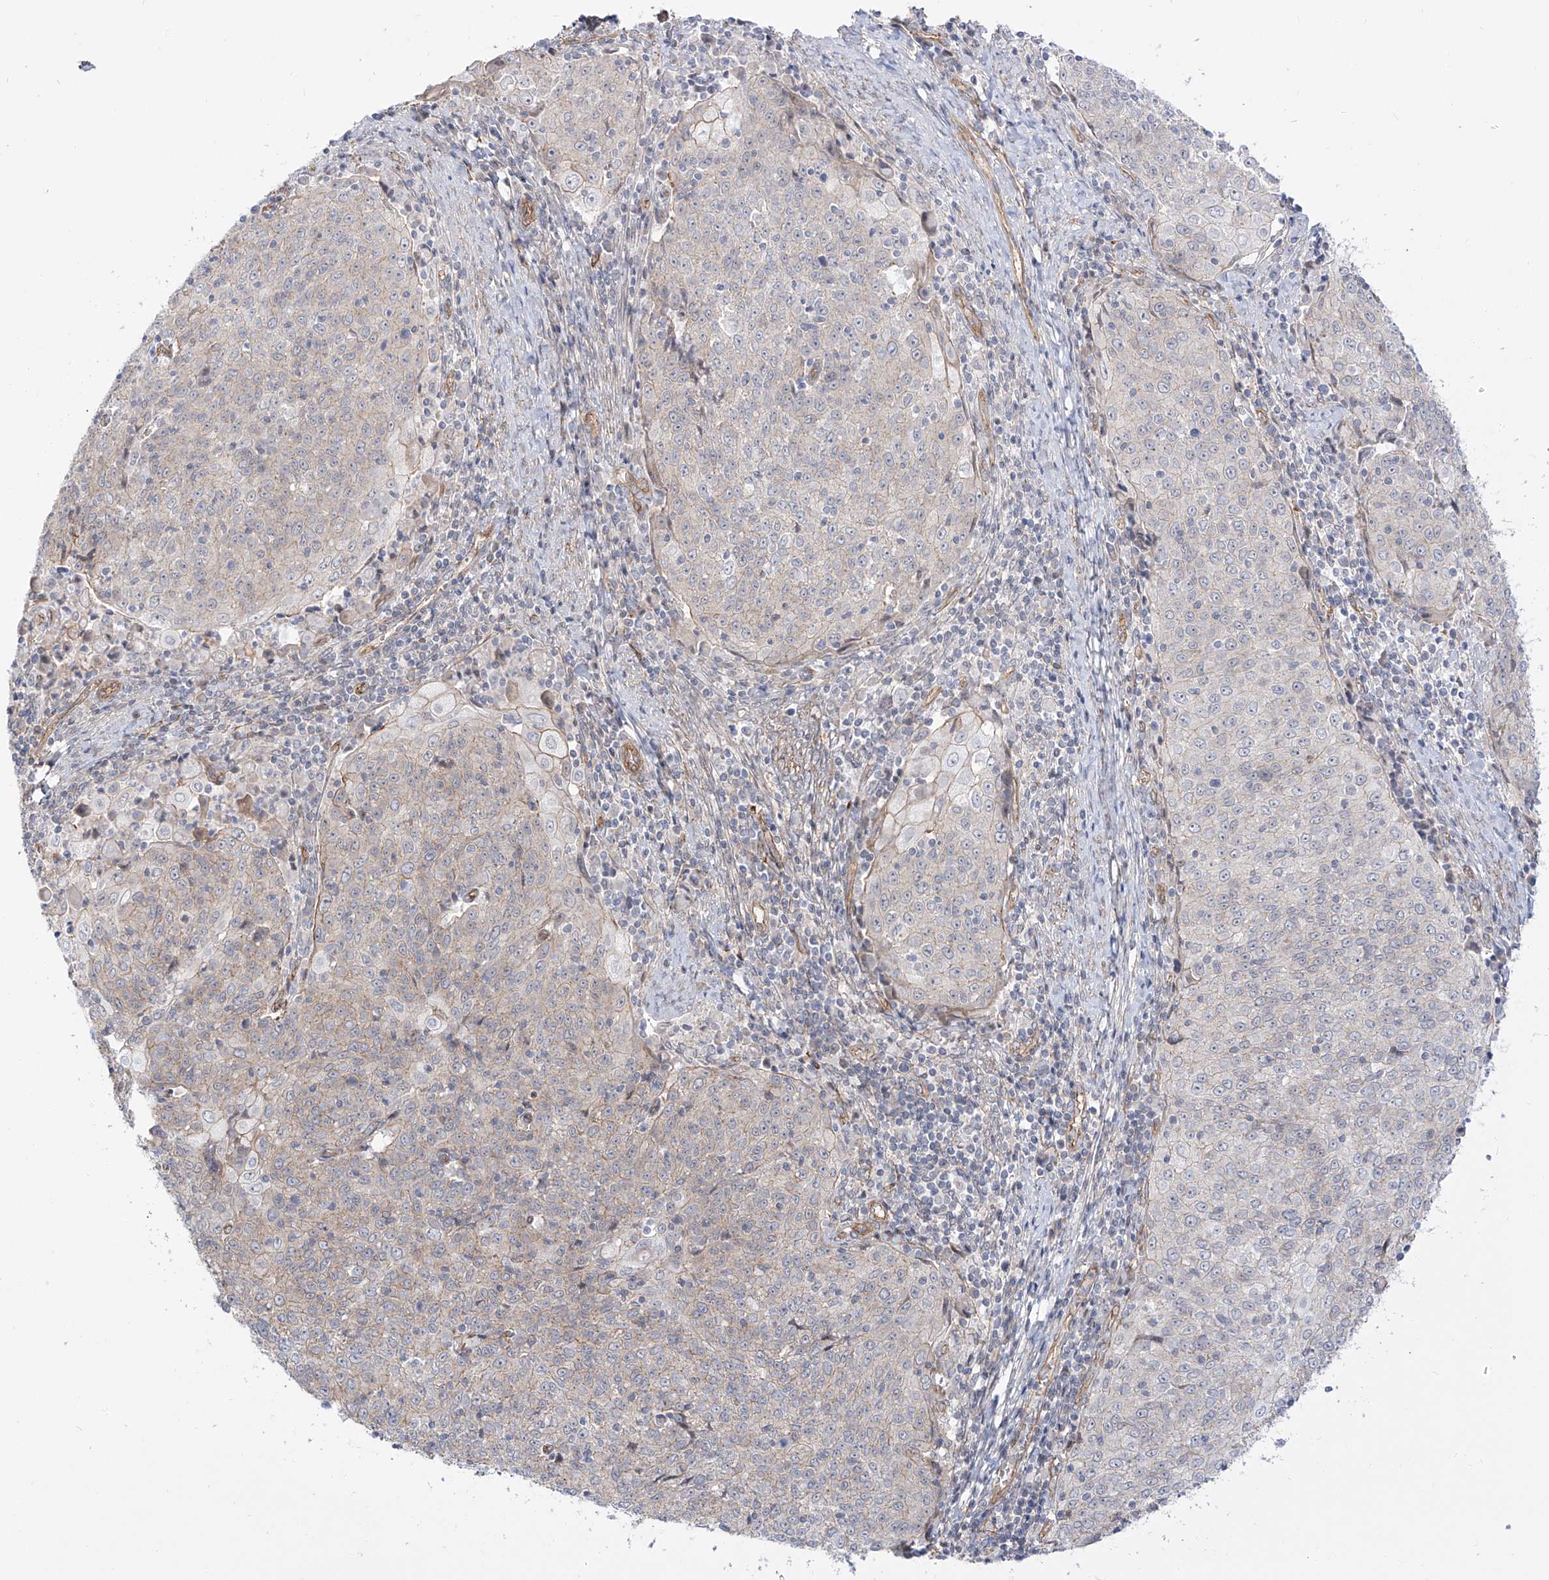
{"staining": {"intensity": "weak", "quantity": "<25%", "location": "cytoplasmic/membranous"}, "tissue": "cervical cancer", "cell_type": "Tumor cells", "image_type": "cancer", "snomed": [{"axis": "morphology", "description": "Squamous cell carcinoma, NOS"}, {"axis": "topography", "description": "Cervix"}], "caption": "An IHC image of cervical cancer is shown. There is no staining in tumor cells of cervical cancer.", "gene": "ZNF180", "patient": {"sex": "female", "age": 48}}